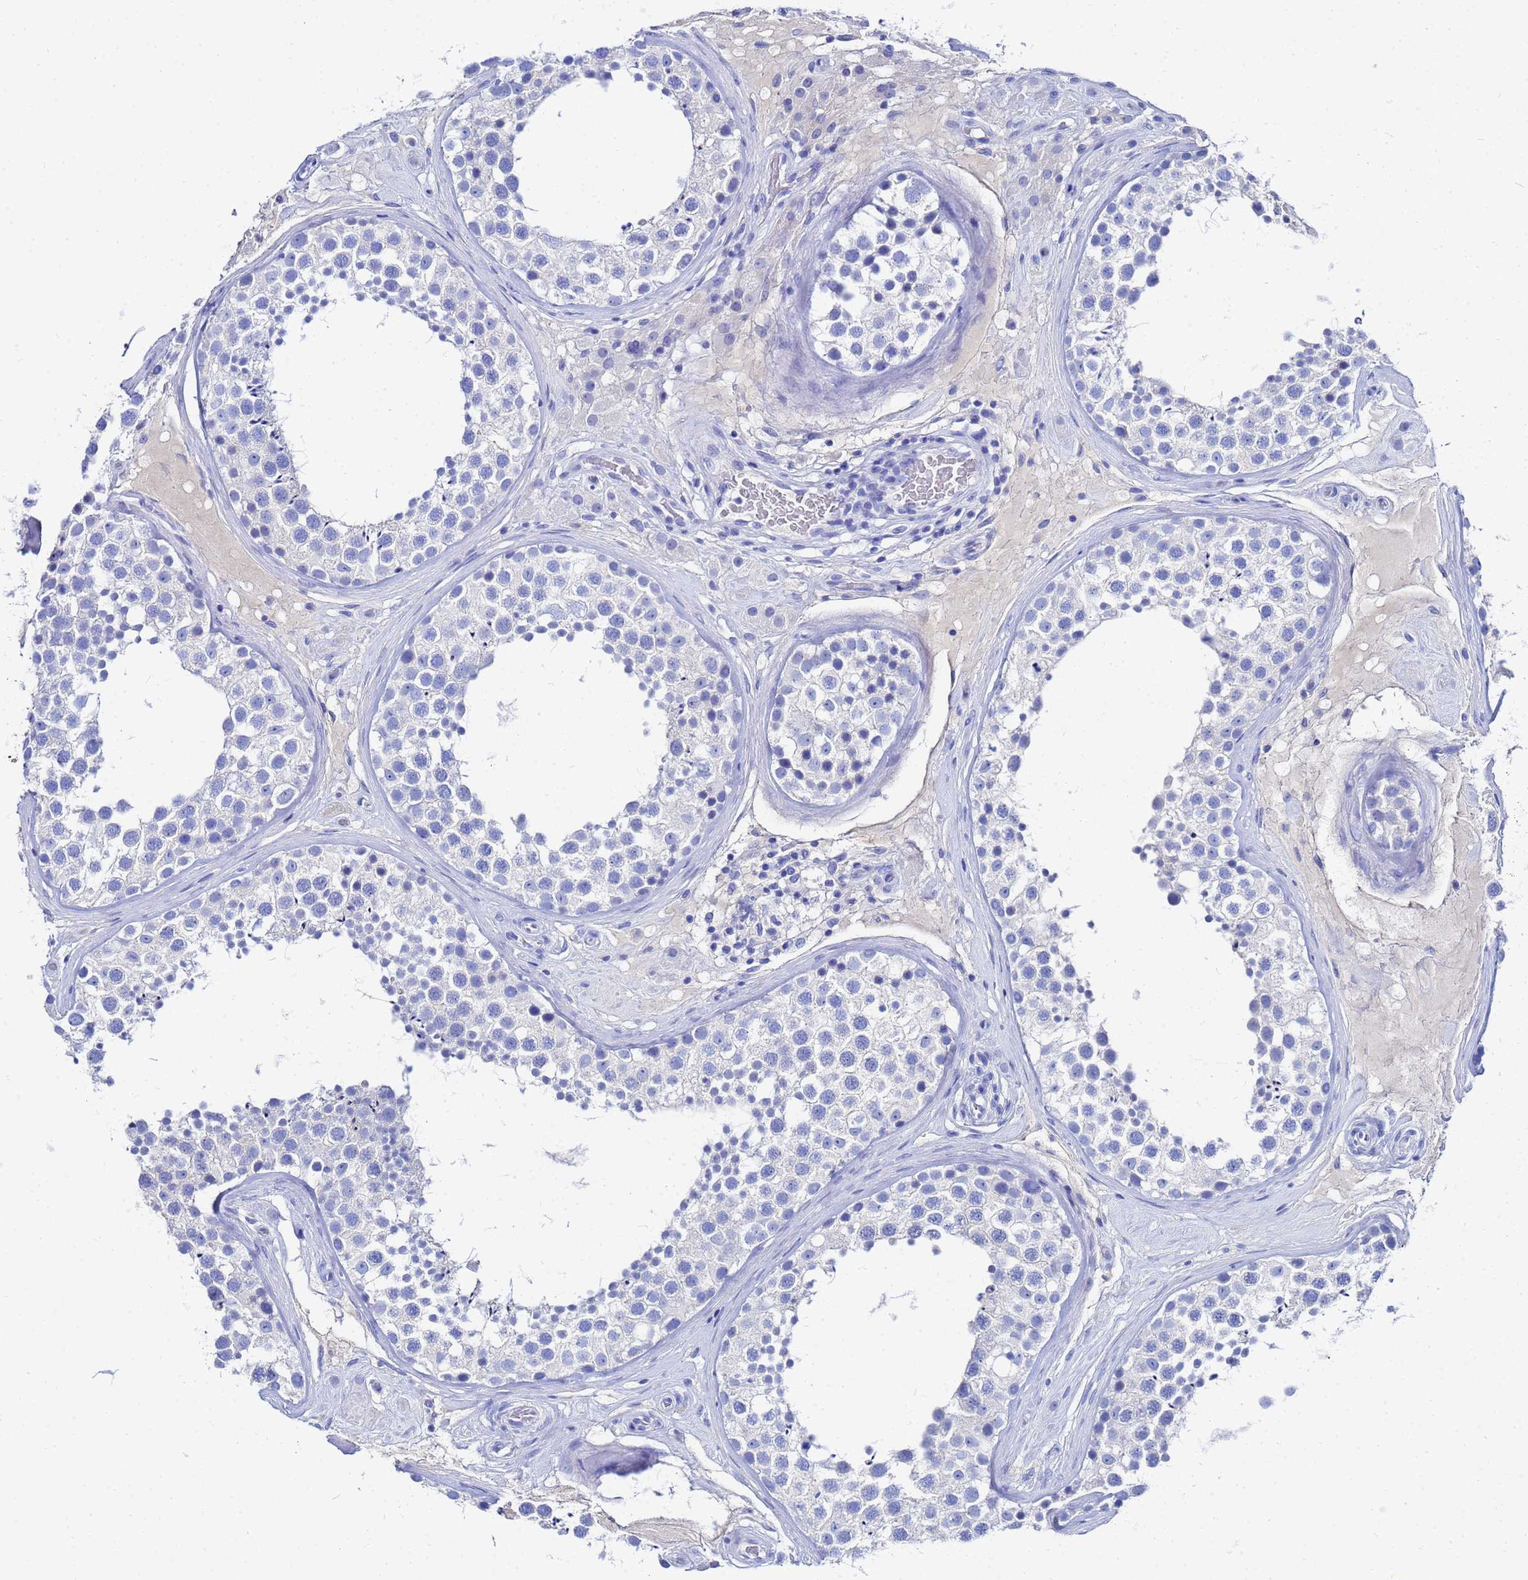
{"staining": {"intensity": "negative", "quantity": "none", "location": "none"}, "tissue": "testis", "cell_type": "Cells in seminiferous ducts", "image_type": "normal", "snomed": [{"axis": "morphology", "description": "Normal tissue, NOS"}, {"axis": "topography", "description": "Testis"}], "caption": "Immunohistochemical staining of normal testis shows no significant positivity in cells in seminiferous ducts.", "gene": "AQP12A", "patient": {"sex": "male", "age": 26}}